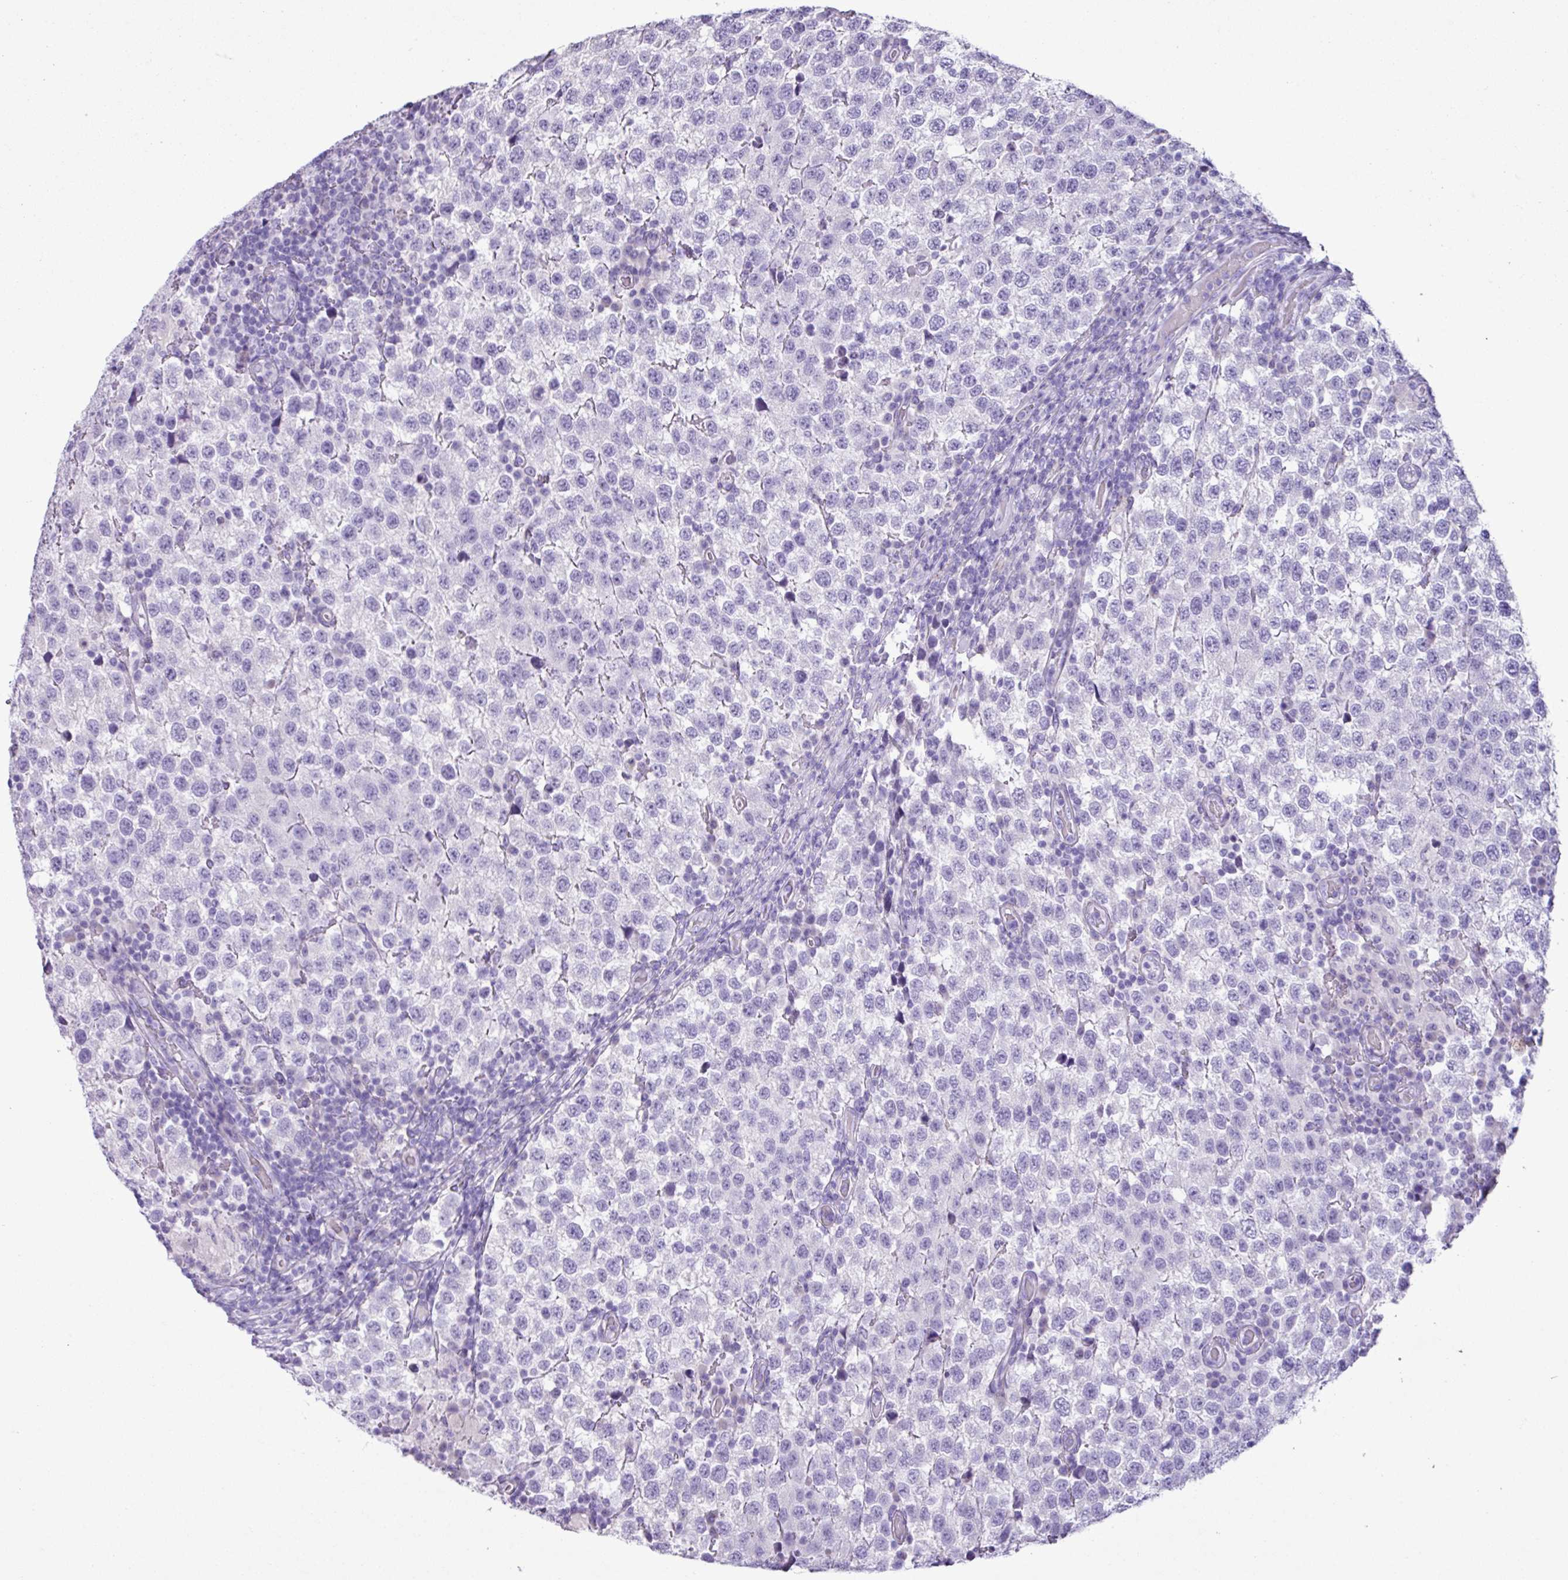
{"staining": {"intensity": "negative", "quantity": "none", "location": "none"}, "tissue": "testis cancer", "cell_type": "Tumor cells", "image_type": "cancer", "snomed": [{"axis": "morphology", "description": "Seminoma, NOS"}, {"axis": "topography", "description": "Testis"}], "caption": "Histopathology image shows no significant protein expression in tumor cells of seminoma (testis).", "gene": "CYSTM1", "patient": {"sex": "male", "age": 34}}